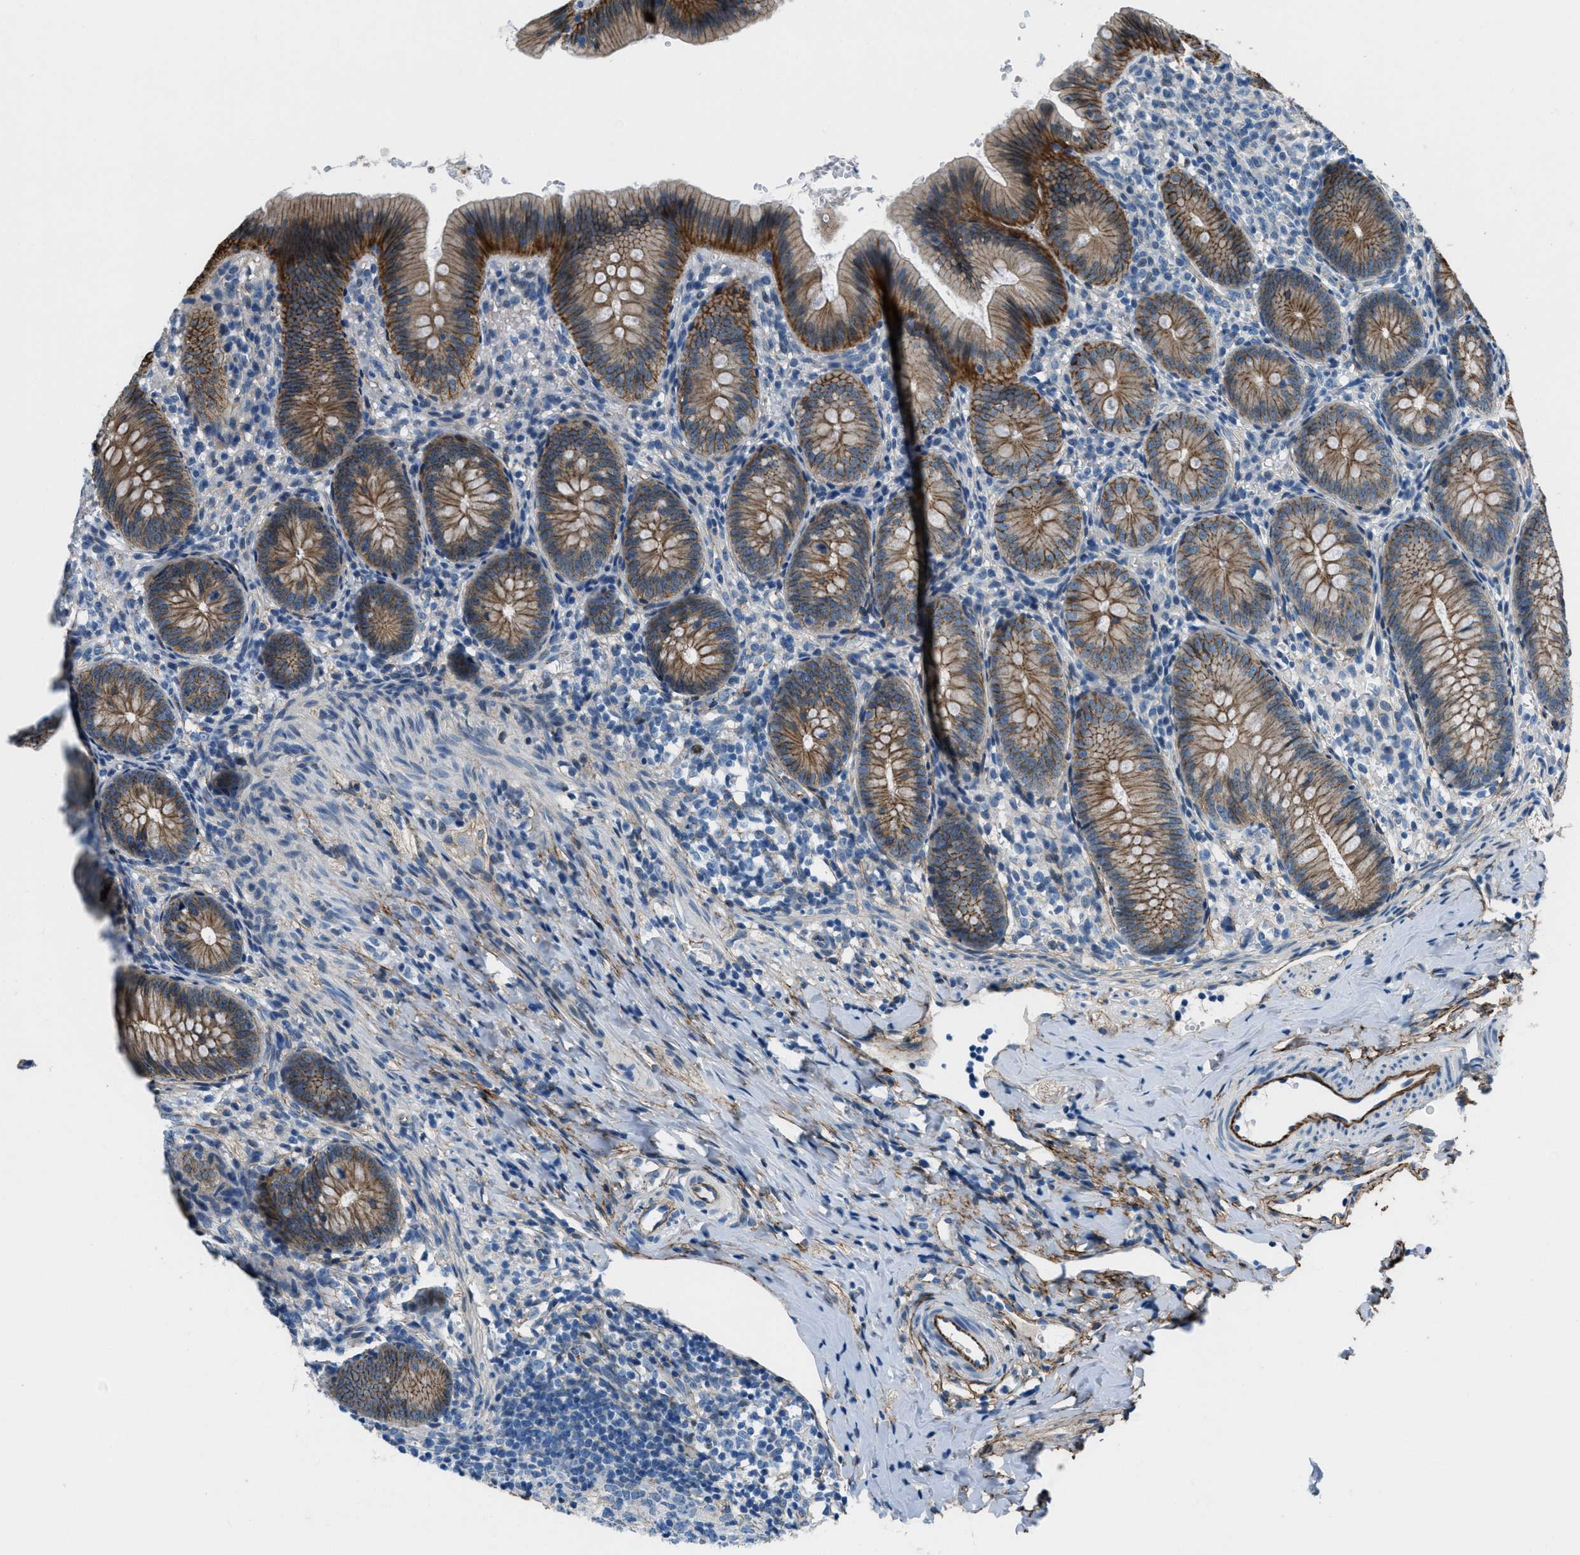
{"staining": {"intensity": "moderate", "quantity": ">75%", "location": "cytoplasmic/membranous"}, "tissue": "appendix", "cell_type": "Glandular cells", "image_type": "normal", "snomed": [{"axis": "morphology", "description": "Normal tissue, NOS"}, {"axis": "topography", "description": "Appendix"}], "caption": "Immunohistochemistry (IHC) staining of benign appendix, which demonstrates medium levels of moderate cytoplasmic/membranous staining in approximately >75% of glandular cells indicating moderate cytoplasmic/membranous protein staining. The staining was performed using DAB (brown) for protein detection and nuclei were counterstained in hematoxylin (blue).", "gene": "FBN1", "patient": {"sex": "male", "age": 1}}